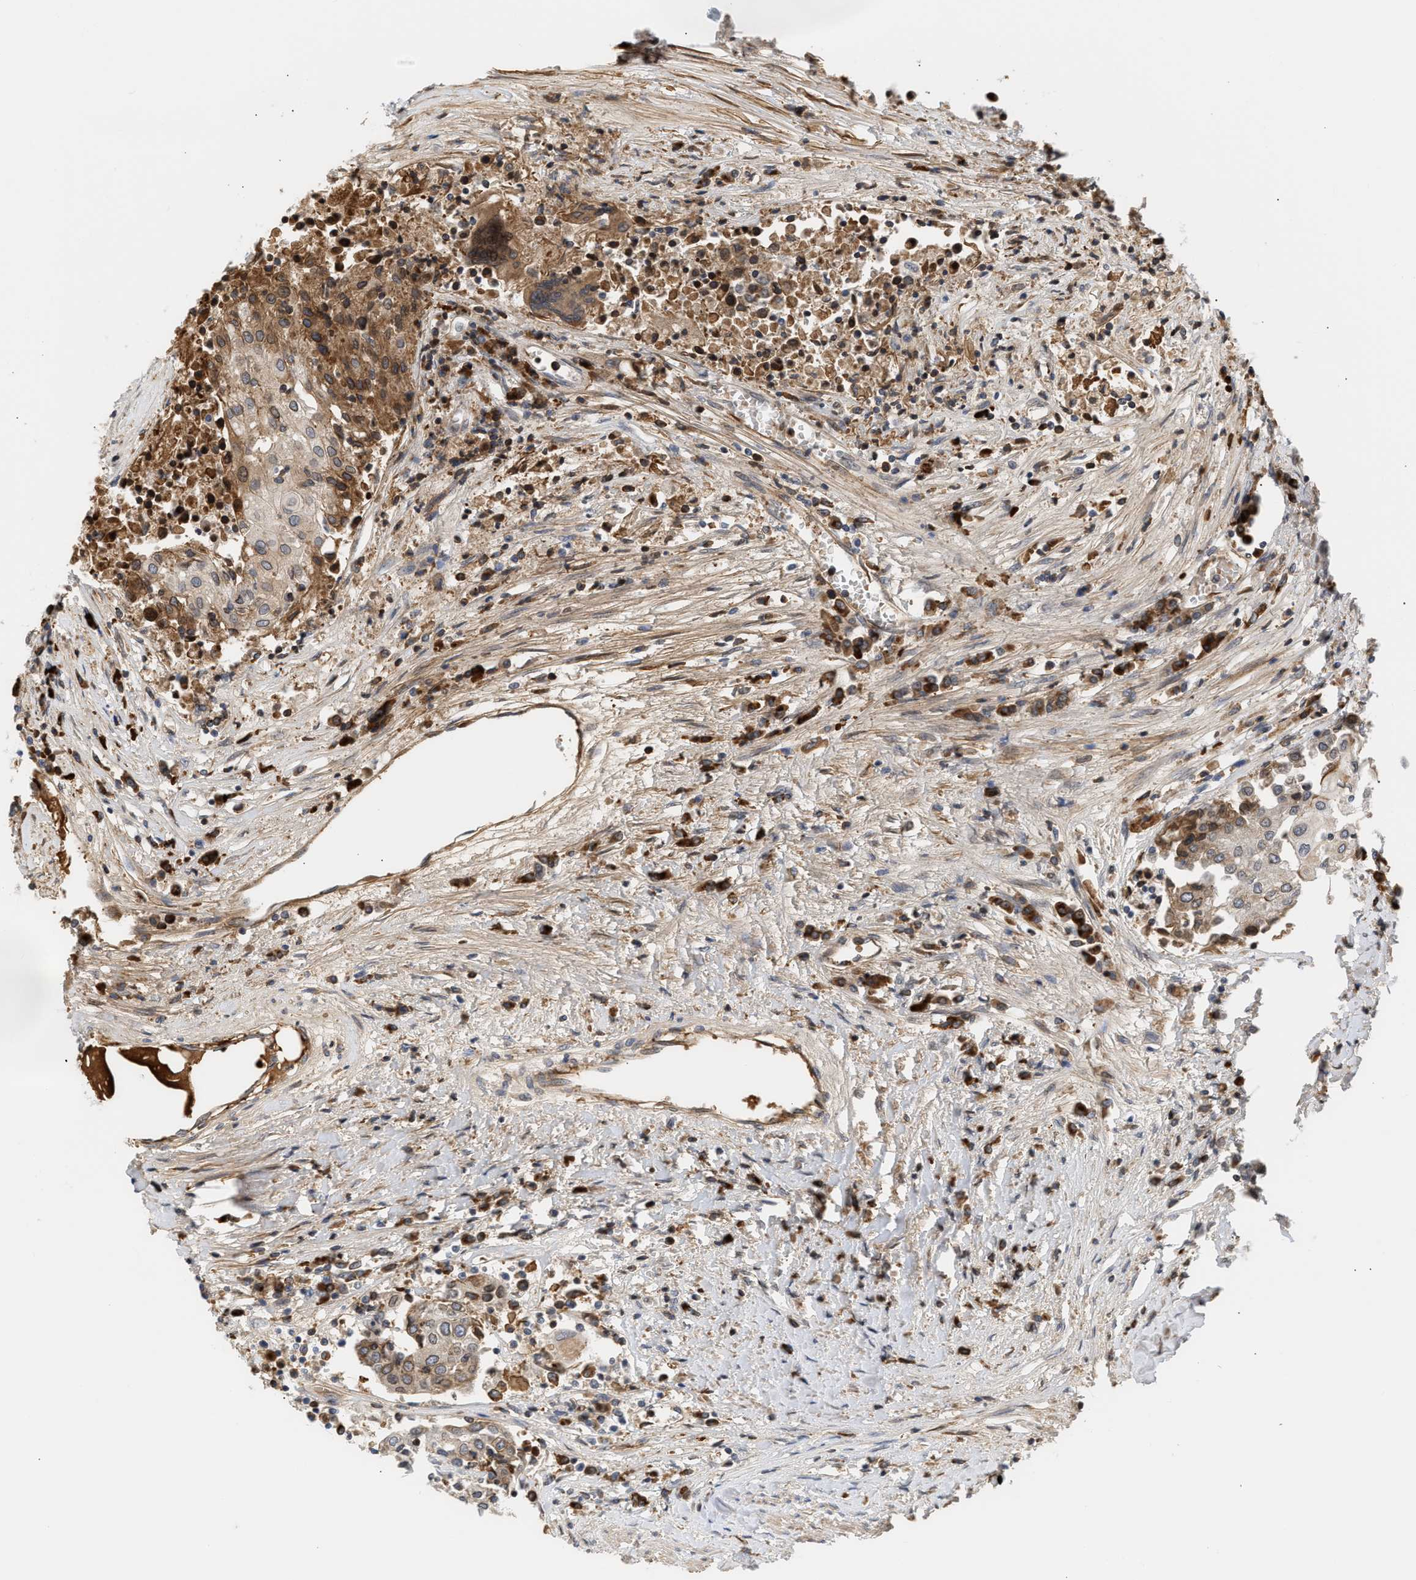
{"staining": {"intensity": "moderate", "quantity": "<25%", "location": "cytoplasmic/membranous,nuclear"}, "tissue": "urothelial cancer", "cell_type": "Tumor cells", "image_type": "cancer", "snomed": [{"axis": "morphology", "description": "Urothelial carcinoma, High grade"}, {"axis": "topography", "description": "Urinary bladder"}], "caption": "A brown stain labels moderate cytoplasmic/membranous and nuclear staining of a protein in human high-grade urothelial carcinoma tumor cells.", "gene": "NUP62", "patient": {"sex": "female", "age": 85}}